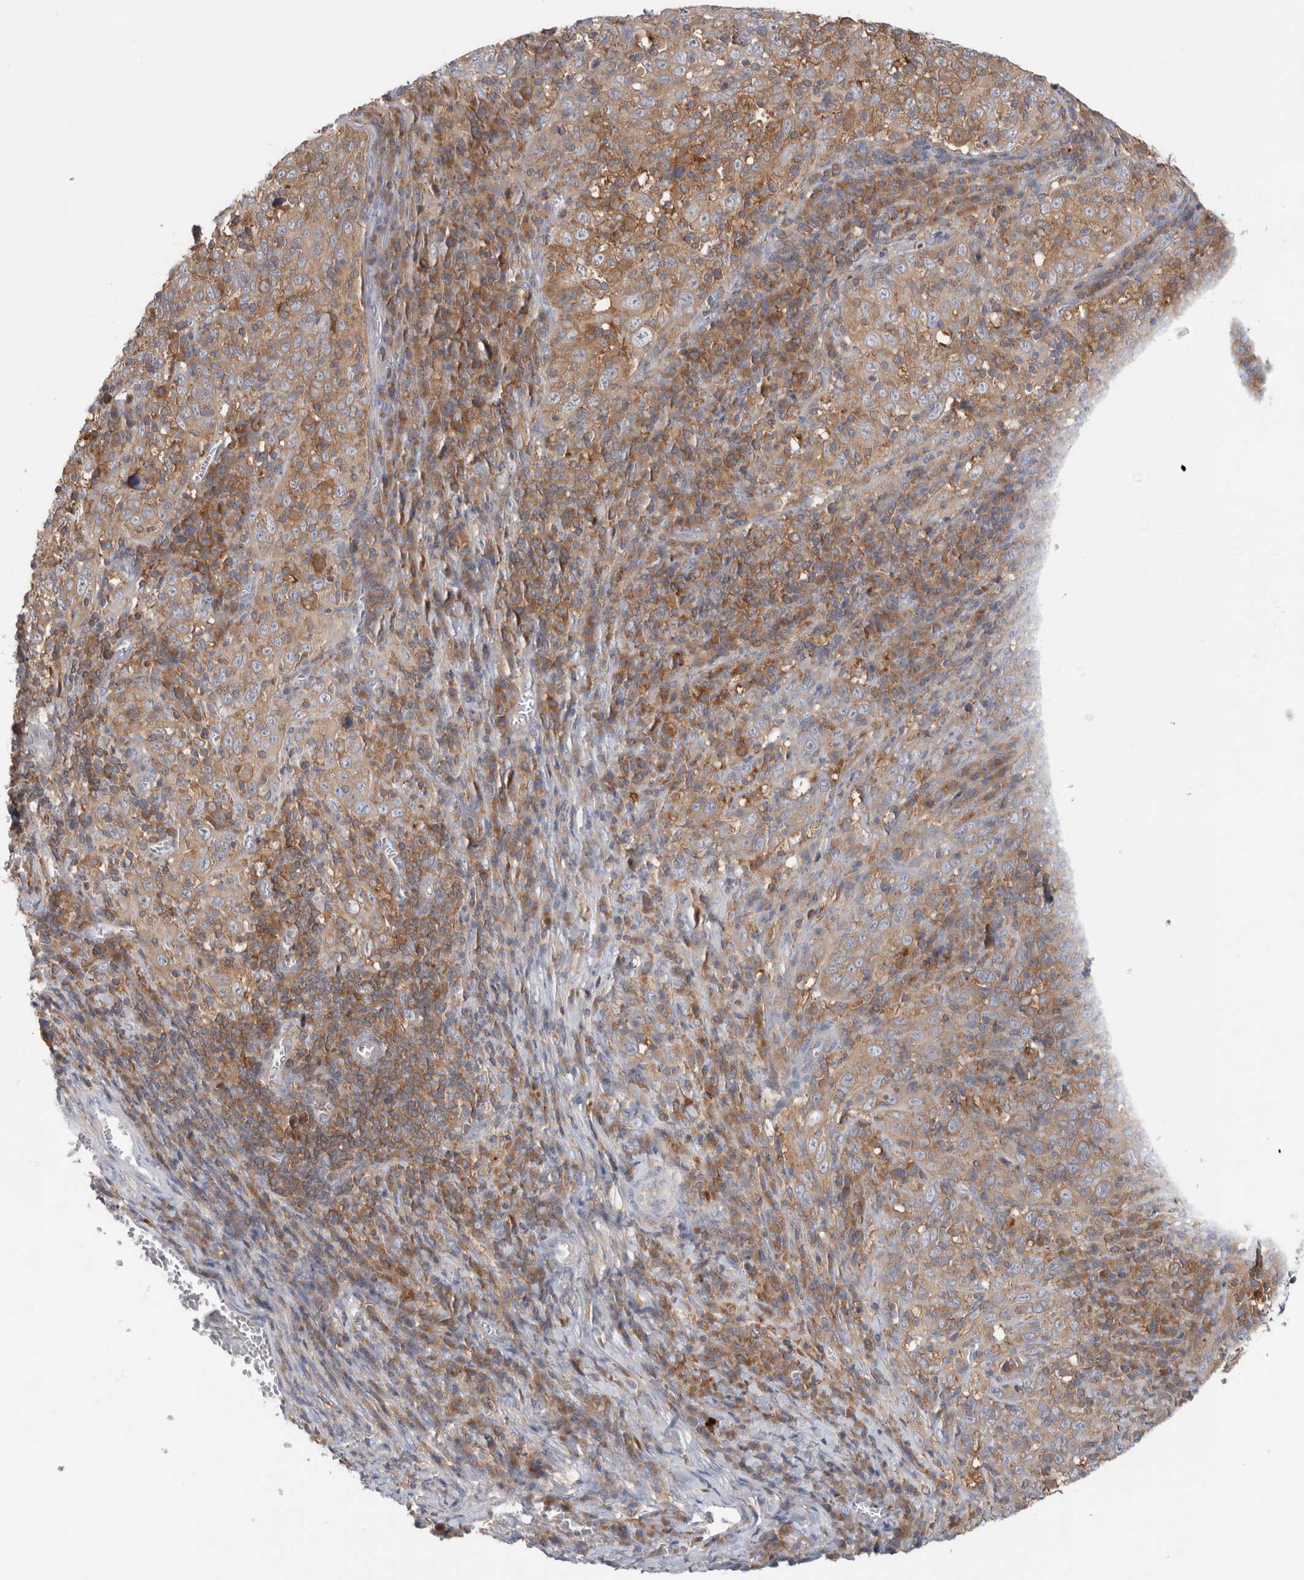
{"staining": {"intensity": "weak", "quantity": ">75%", "location": "cytoplasmic/membranous"}, "tissue": "cervical cancer", "cell_type": "Tumor cells", "image_type": "cancer", "snomed": [{"axis": "morphology", "description": "Squamous cell carcinoma, NOS"}, {"axis": "topography", "description": "Cervix"}], "caption": "Immunohistochemical staining of human cervical cancer displays low levels of weak cytoplasmic/membranous expression in approximately >75% of tumor cells.", "gene": "KLHL14", "patient": {"sex": "female", "age": 46}}